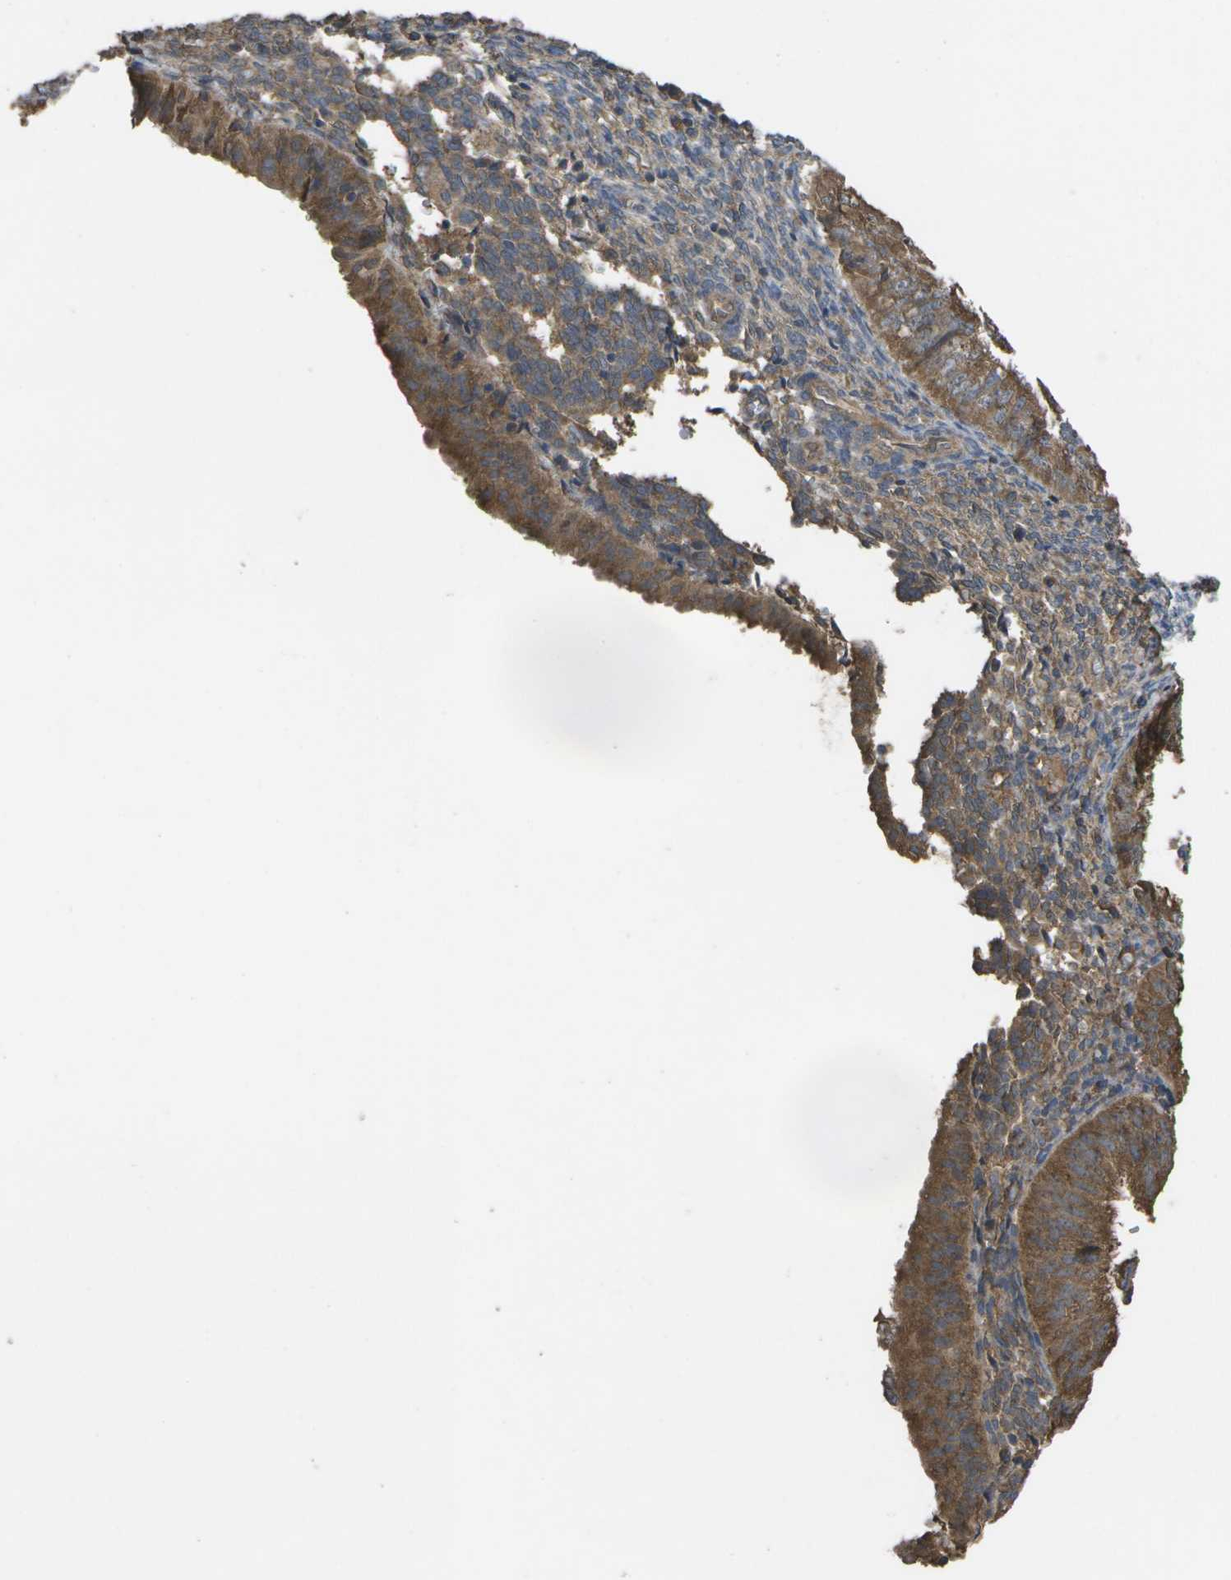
{"staining": {"intensity": "moderate", "quantity": ">75%", "location": "cytoplasmic/membranous"}, "tissue": "endometrial cancer", "cell_type": "Tumor cells", "image_type": "cancer", "snomed": [{"axis": "morphology", "description": "Normal tissue, NOS"}, {"axis": "morphology", "description": "Adenocarcinoma, NOS"}, {"axis": "topography", "description": "Endometrium"}], "caption": "Endometrial cancer (adenocarcinoma) stained with a protein marker displays moderate staining in tumor cells.", "gene": "SACS", "patient": {"sex": "female", "age": 53}}